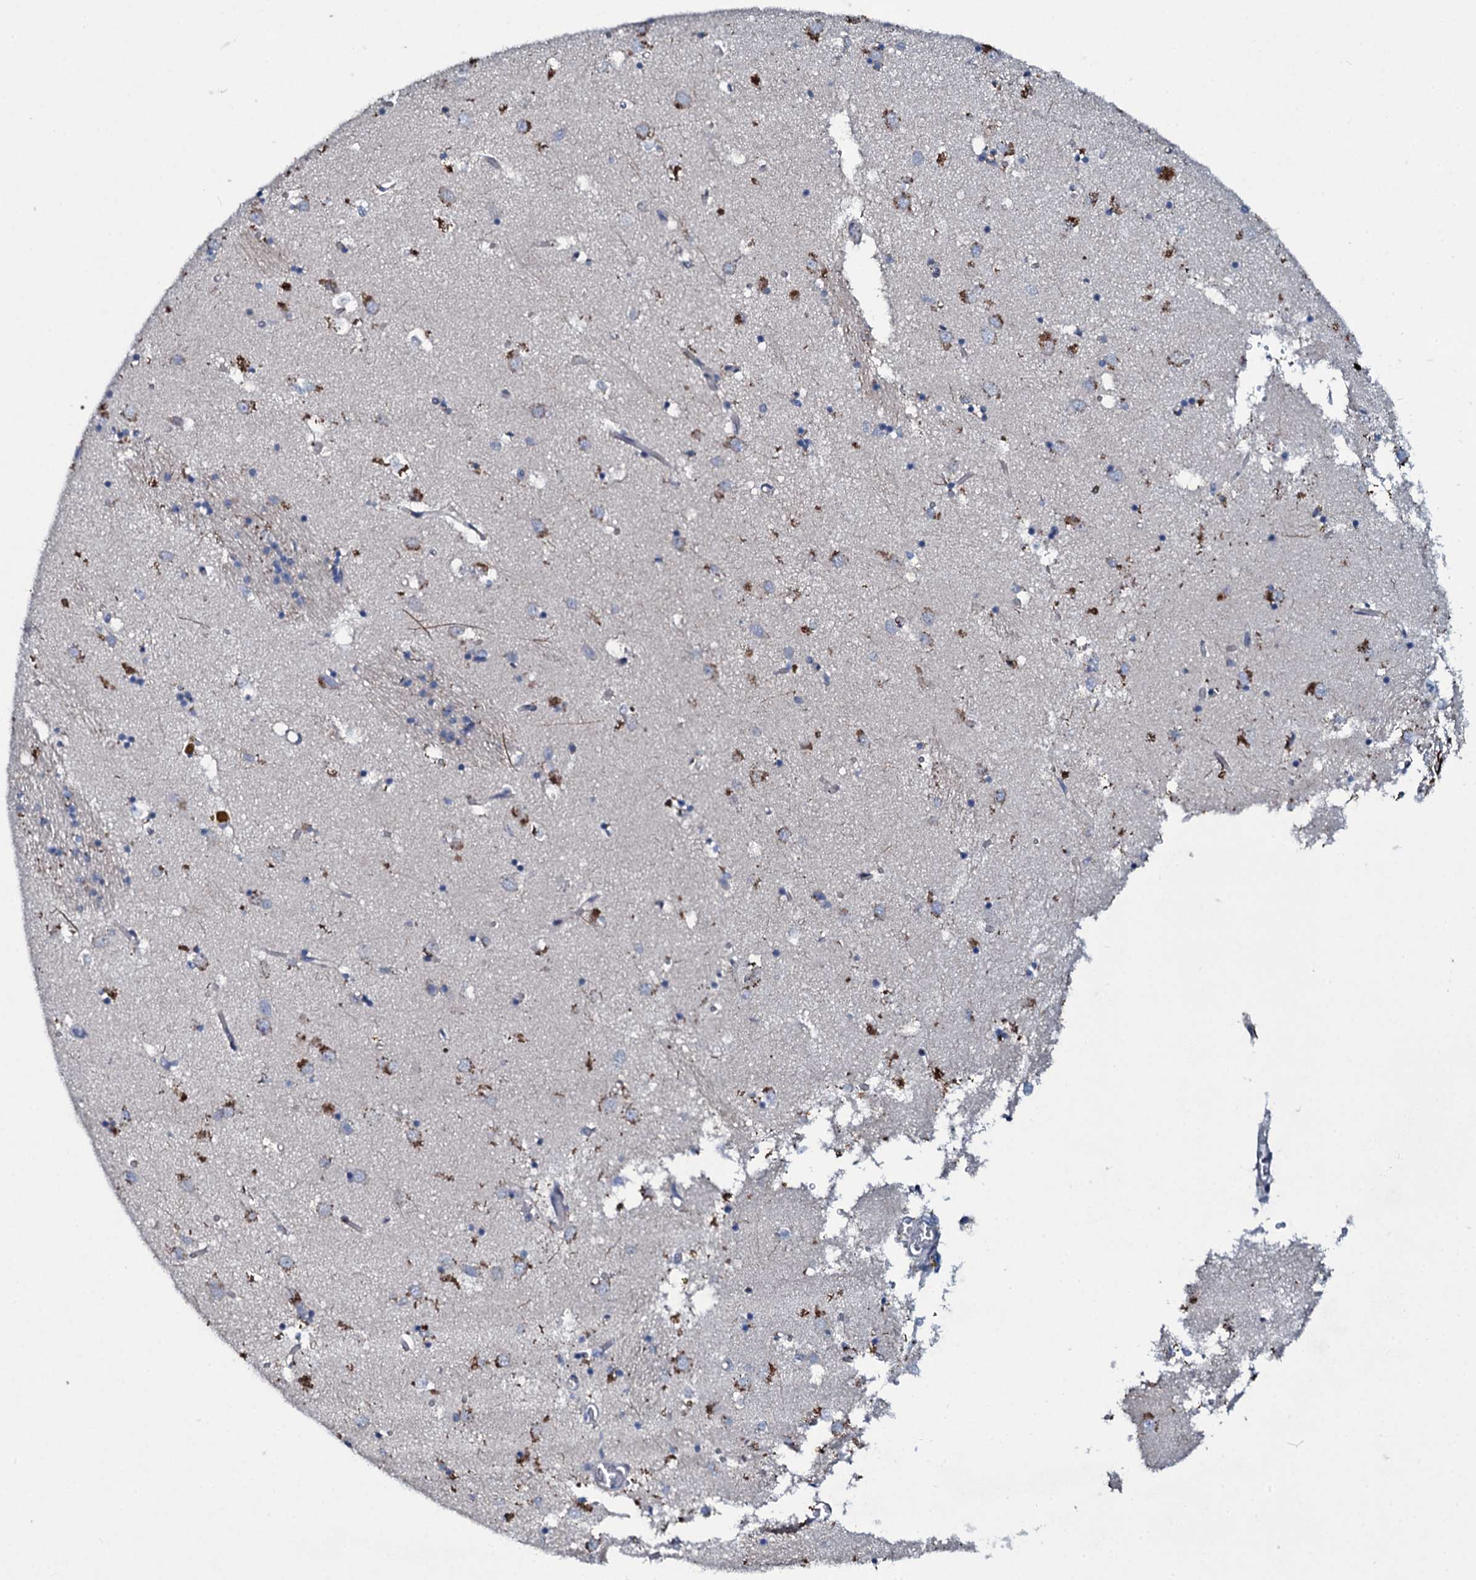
{"staining": {"intensity": "moderate", "quantity": "<25%", "location": "cytoplasmic/membranous"}, "tissue": "caudate", "cell_type": "Glial cells", "image_type": "normal", "snomed": [{"axis": "morphology", "description": "Normal tissue, NOS"}, {"axis": "topography", "description": "Lateral ventricle wall"}], "caption": "Immunohistochemistry (IHC) staining of normal caudate, which reveals low levels of moderate cytoplasmic/membranous positivity in approximately <25% of glial cells indicating moderate cytoplasmic/membranous protein positivity. The staining was performed using DAB (brown) for protein detection and nuclei were counterstained in hematoxylin (blue).", "gene": "TPGS2", "patient": {"sex": "male", "age": 70}}